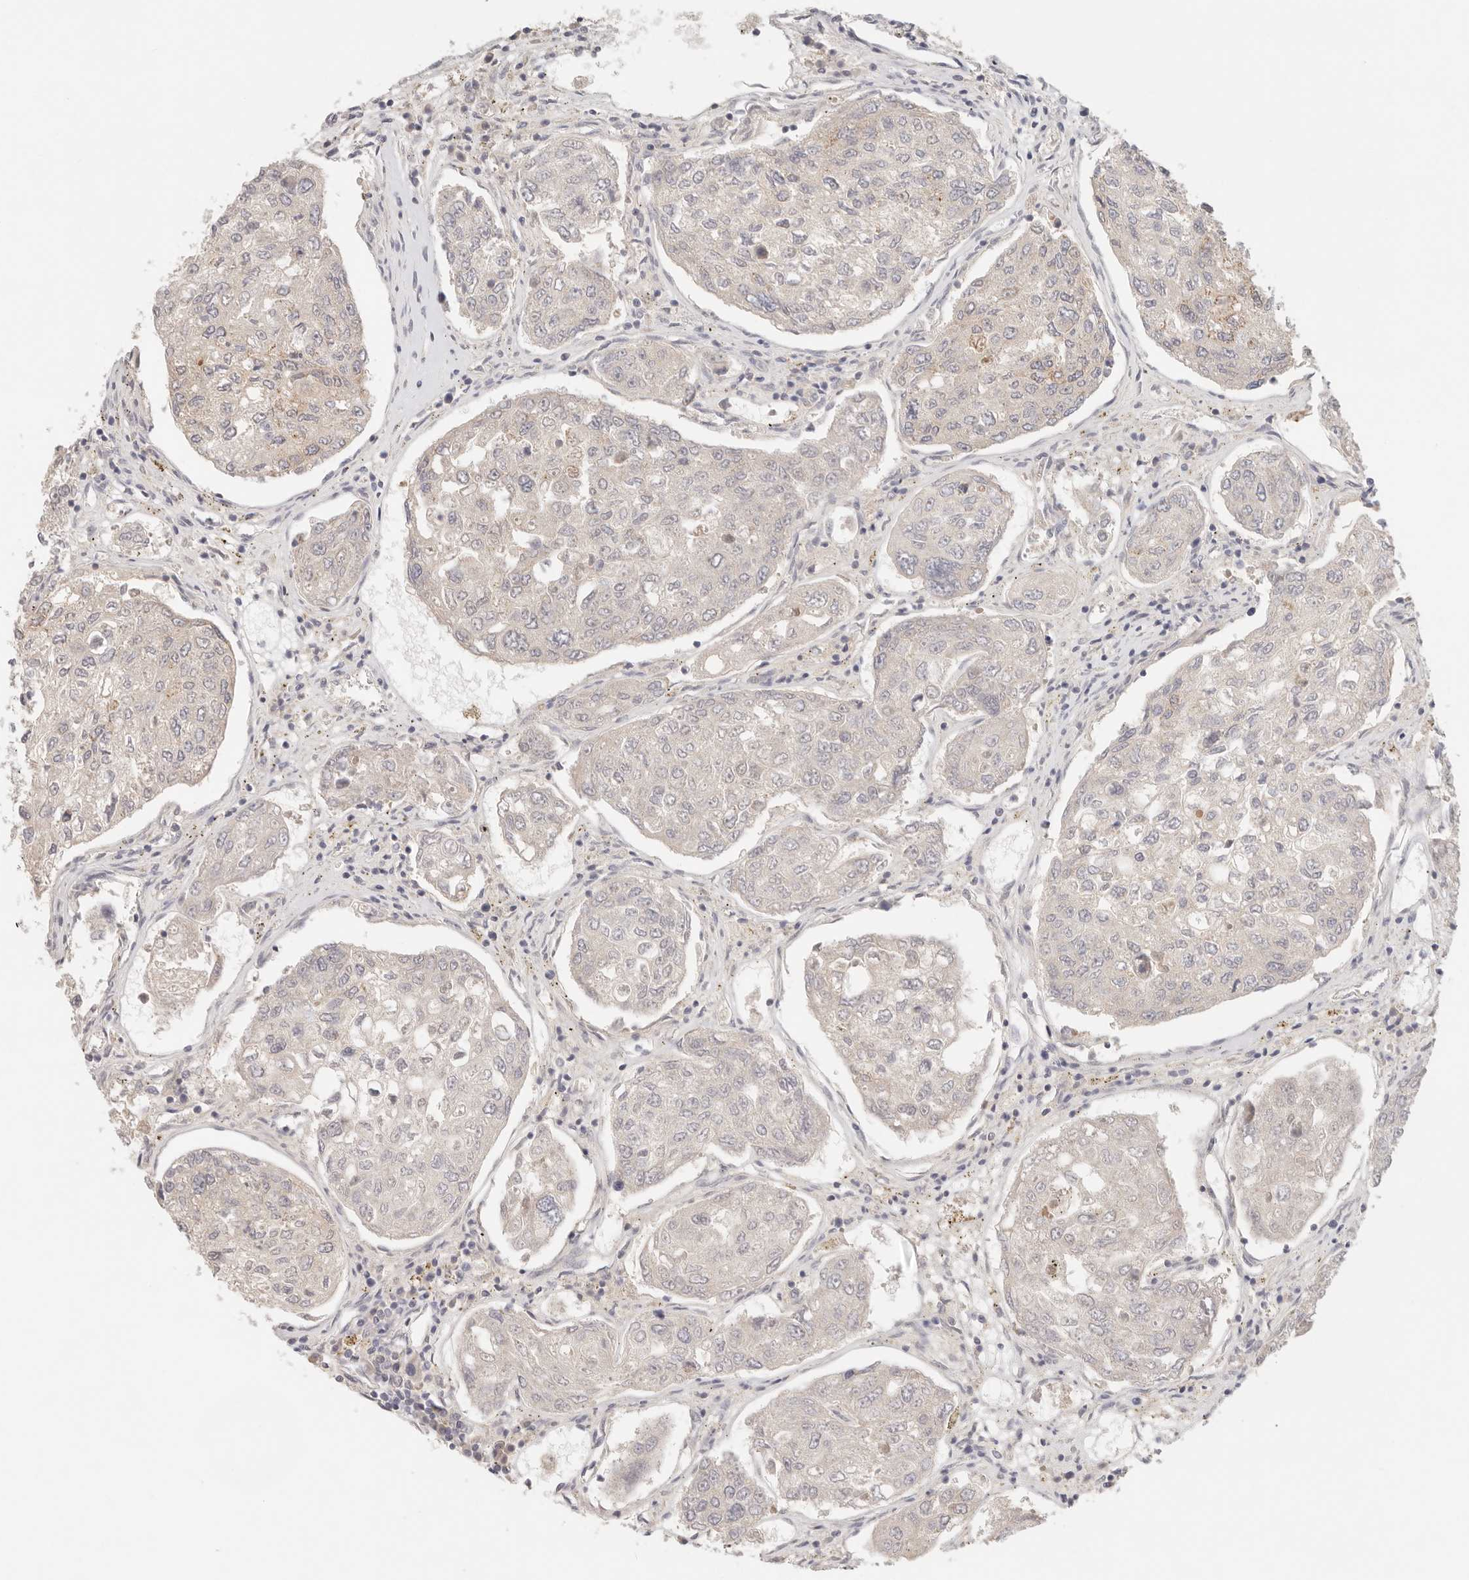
{"staining": {"intensity": "negative", "quantity": "none", "location": "none"}, "tissue": "urothelial cancer", "cell_type": "Tumor cells", "image_type": "cancer", "snomed": [{"axis": "morphology", "description": "Urothelial carcinoma, High grade"}, {"axis": "topography", "description": "Lymph node"}, {"axis": "topography", "description": "Urinary bladder"}], "caption": "This is an IHC image of human urothelial cancer. There is no staining in tumor cells.", "gene": "SPHK1", "patient": {"sex": "male", "age": 51}}